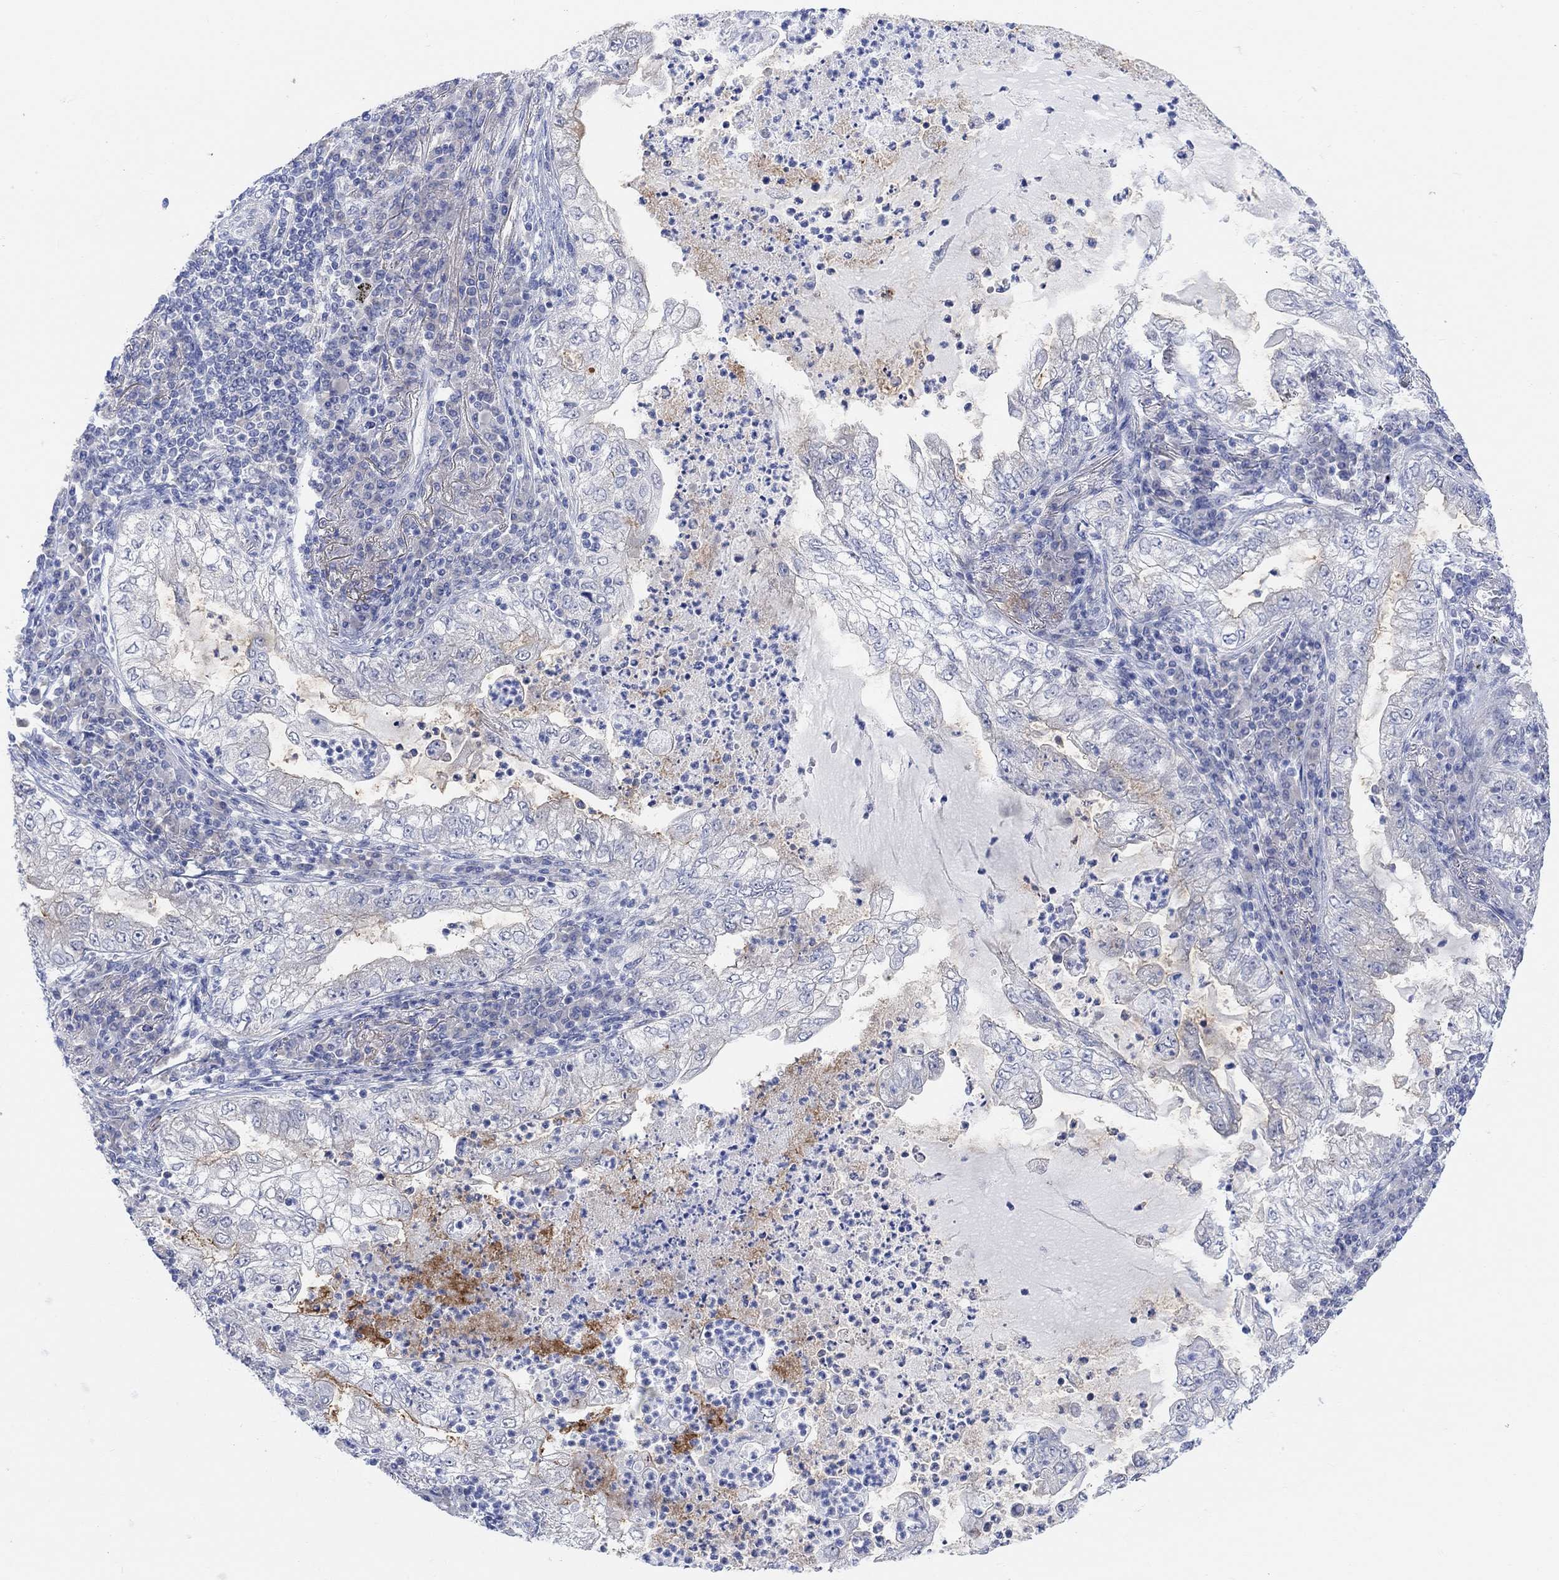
{"staining": {"intensity": "weak", "quantity": "<25%", "location": "cytoplasmic/membranous"}, "tissue": "lung cancer", "cell_type": "Tumor cells", "image_type": "cancer", "snomed": [{"axis": "morphology", "description": "Adenocarcinoma, NOS"}, {"axis": "topography", "description": "Lung"}], "caption": "Immunohistochemical staining of human lung cancer (adenocarcinoma) shows no significant positivity in tumor cells.", "gene": "RIMS1", "patient": {"sex": "female", "age": 73}}